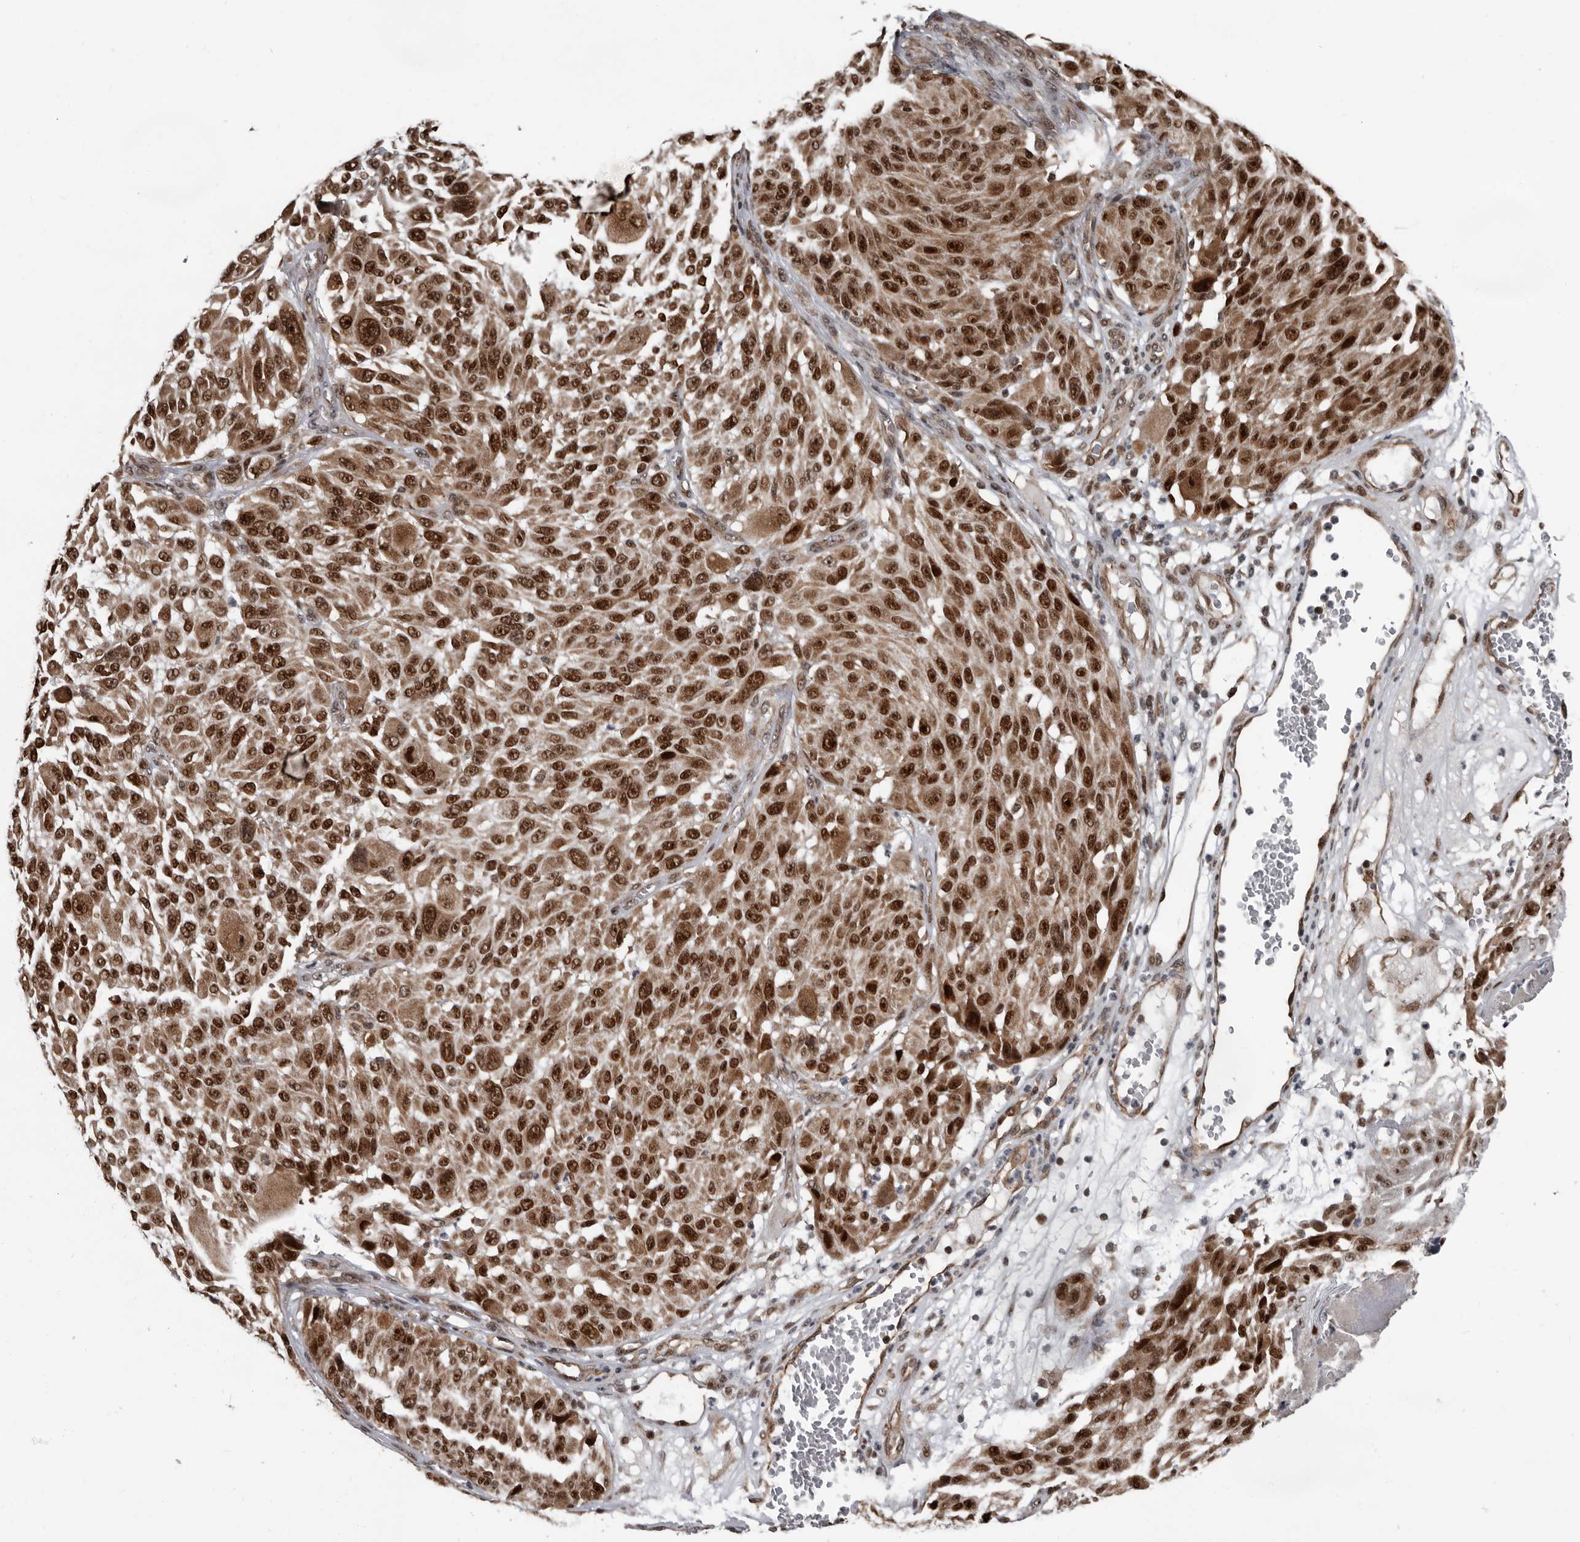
{"staining": {"intensity": "strong", "quantity": ">75%", "location": "cytoplasmic/membranous,nuclear"}, "tissue": "melanoma", "cell_type": "Tumor cells", "image_type": "cancer", "snomed": [{"axis": "morphology", "description": "Malignant melanoma, NOS"}, {"axis": "topography", "description": "Skin"}], "caption": "Melanoma stained with DAB (3,3'-diaminobenzidine) IHC demonstrates high levels of strong cytoplasmic/membranous and nuclear positivity in approximately >75% of tumor cells.", "gene": "CHD1L", "patient": {"sex": "male", "age": 83}}